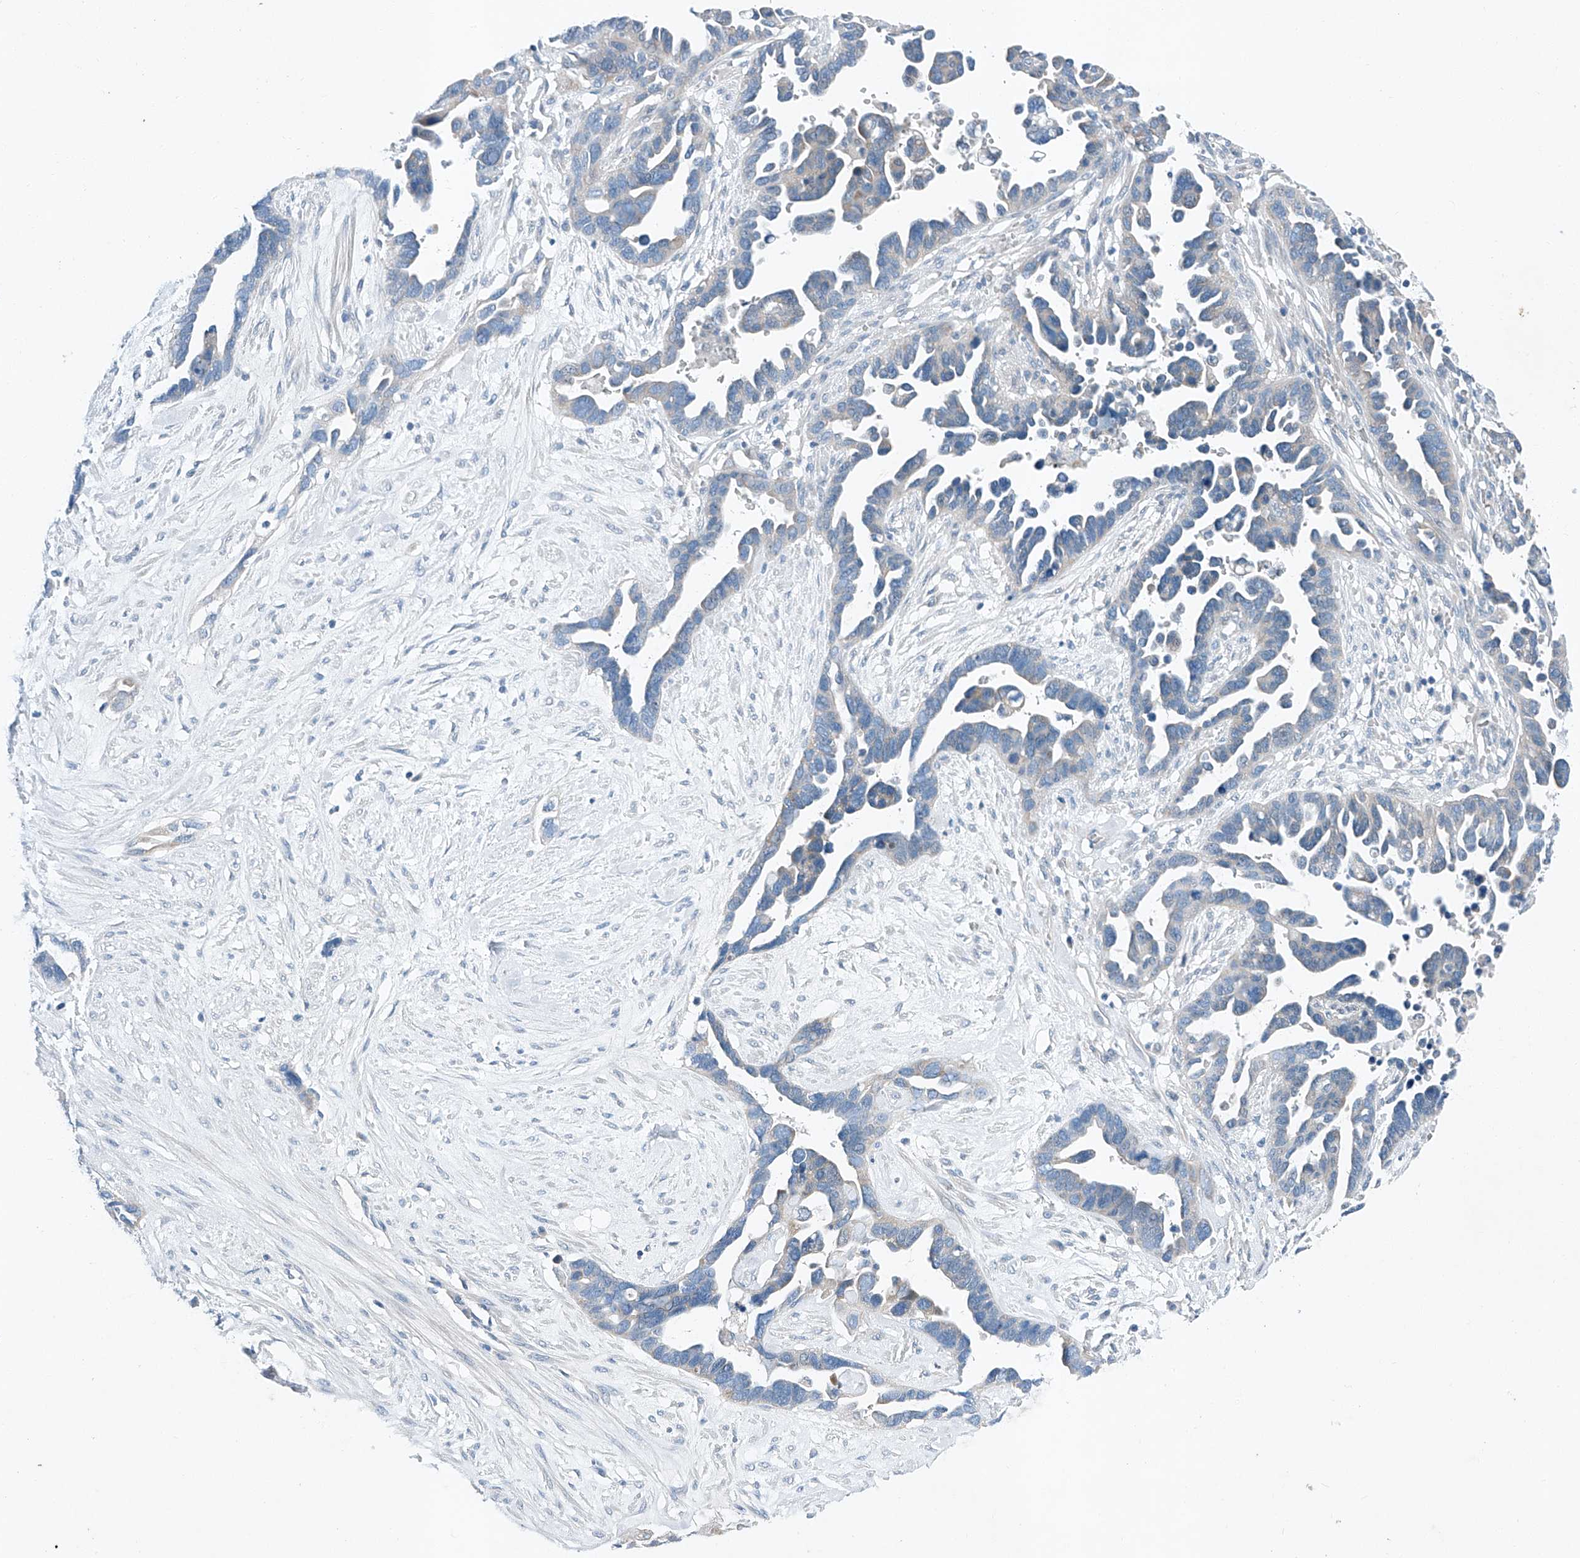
{"staining": {"intensity": "negative", "quantity": "none", "location": "none"}, "tissue": "ovarian cancer", "cell_type": "Tumor cells", "image_type": "cancer", "snomed": [{"axis": "morphology", "description": "Cystadenocarcinoma, serous, NOS"}, {"axis": "topography", "description": "Ovary"}], "caption": "Immunohistochemical staining of ovarian cancer (serous cystadenocarcinoma) exhibits no significant staining in tumor cells.", "gene": "MDGA1", "patient": {"sex": "female", "age": 54}}